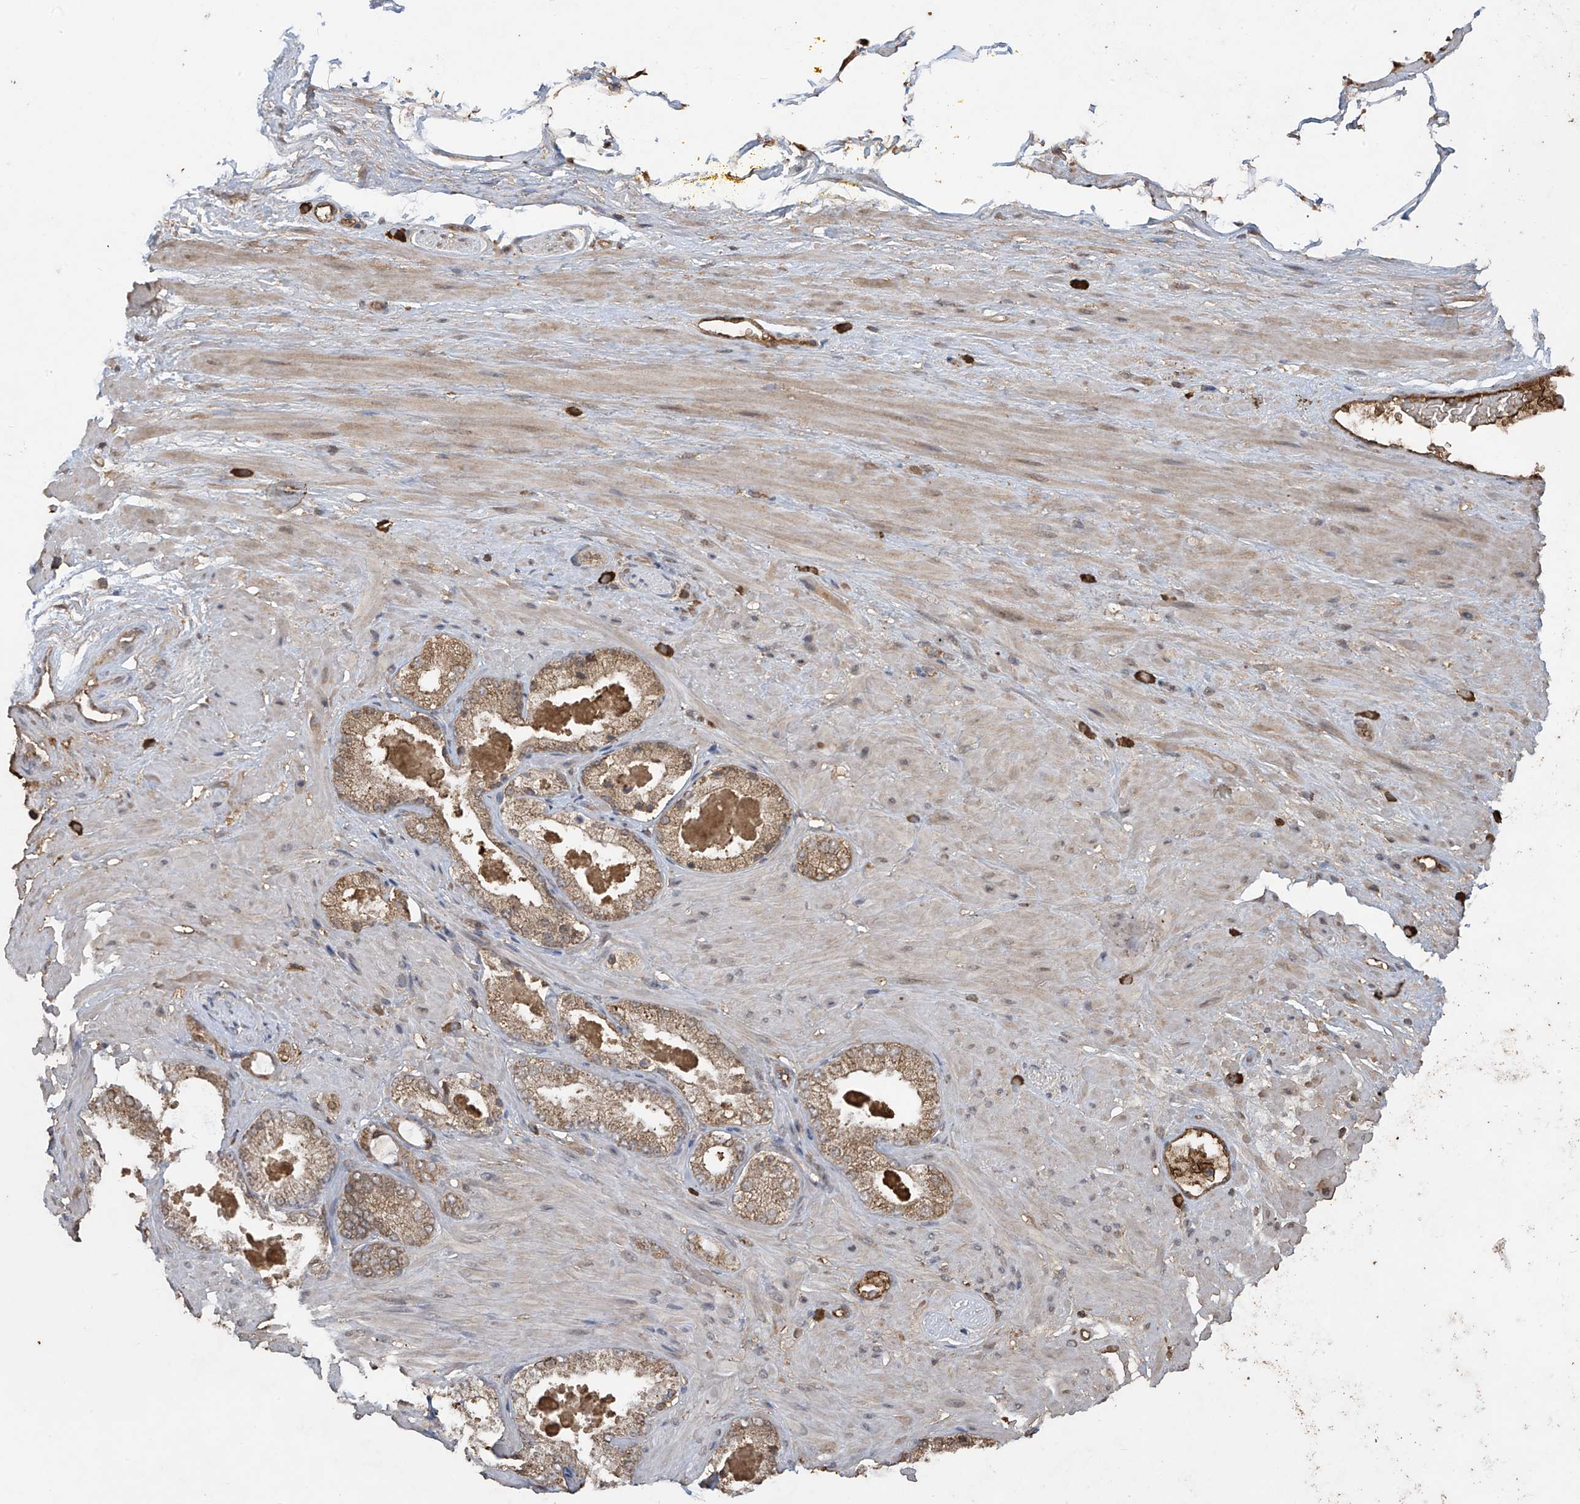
{"staining": {"intensity": "negative", "quantity": "none", "location": "none"}, "tissue": "adipose tissue", "cell_type": "Adipocytes", "image_type": "normal", "snomed": [{"axis": "morphology", "description": "Normal tissue, NOS"}, {"axis": "morphology", "description": "Adenocarcinoma, Low grade"}, {"axis": "topography", "description": "Prostate"}, {"axis": "topography", "description": "Peripheral nerve tissue"}], "caption": "Adipocytes show no significant protein expression in benign adipose tissue.", "gene": "PNPT1", "patient": {"sex": "male", "age": 63}}